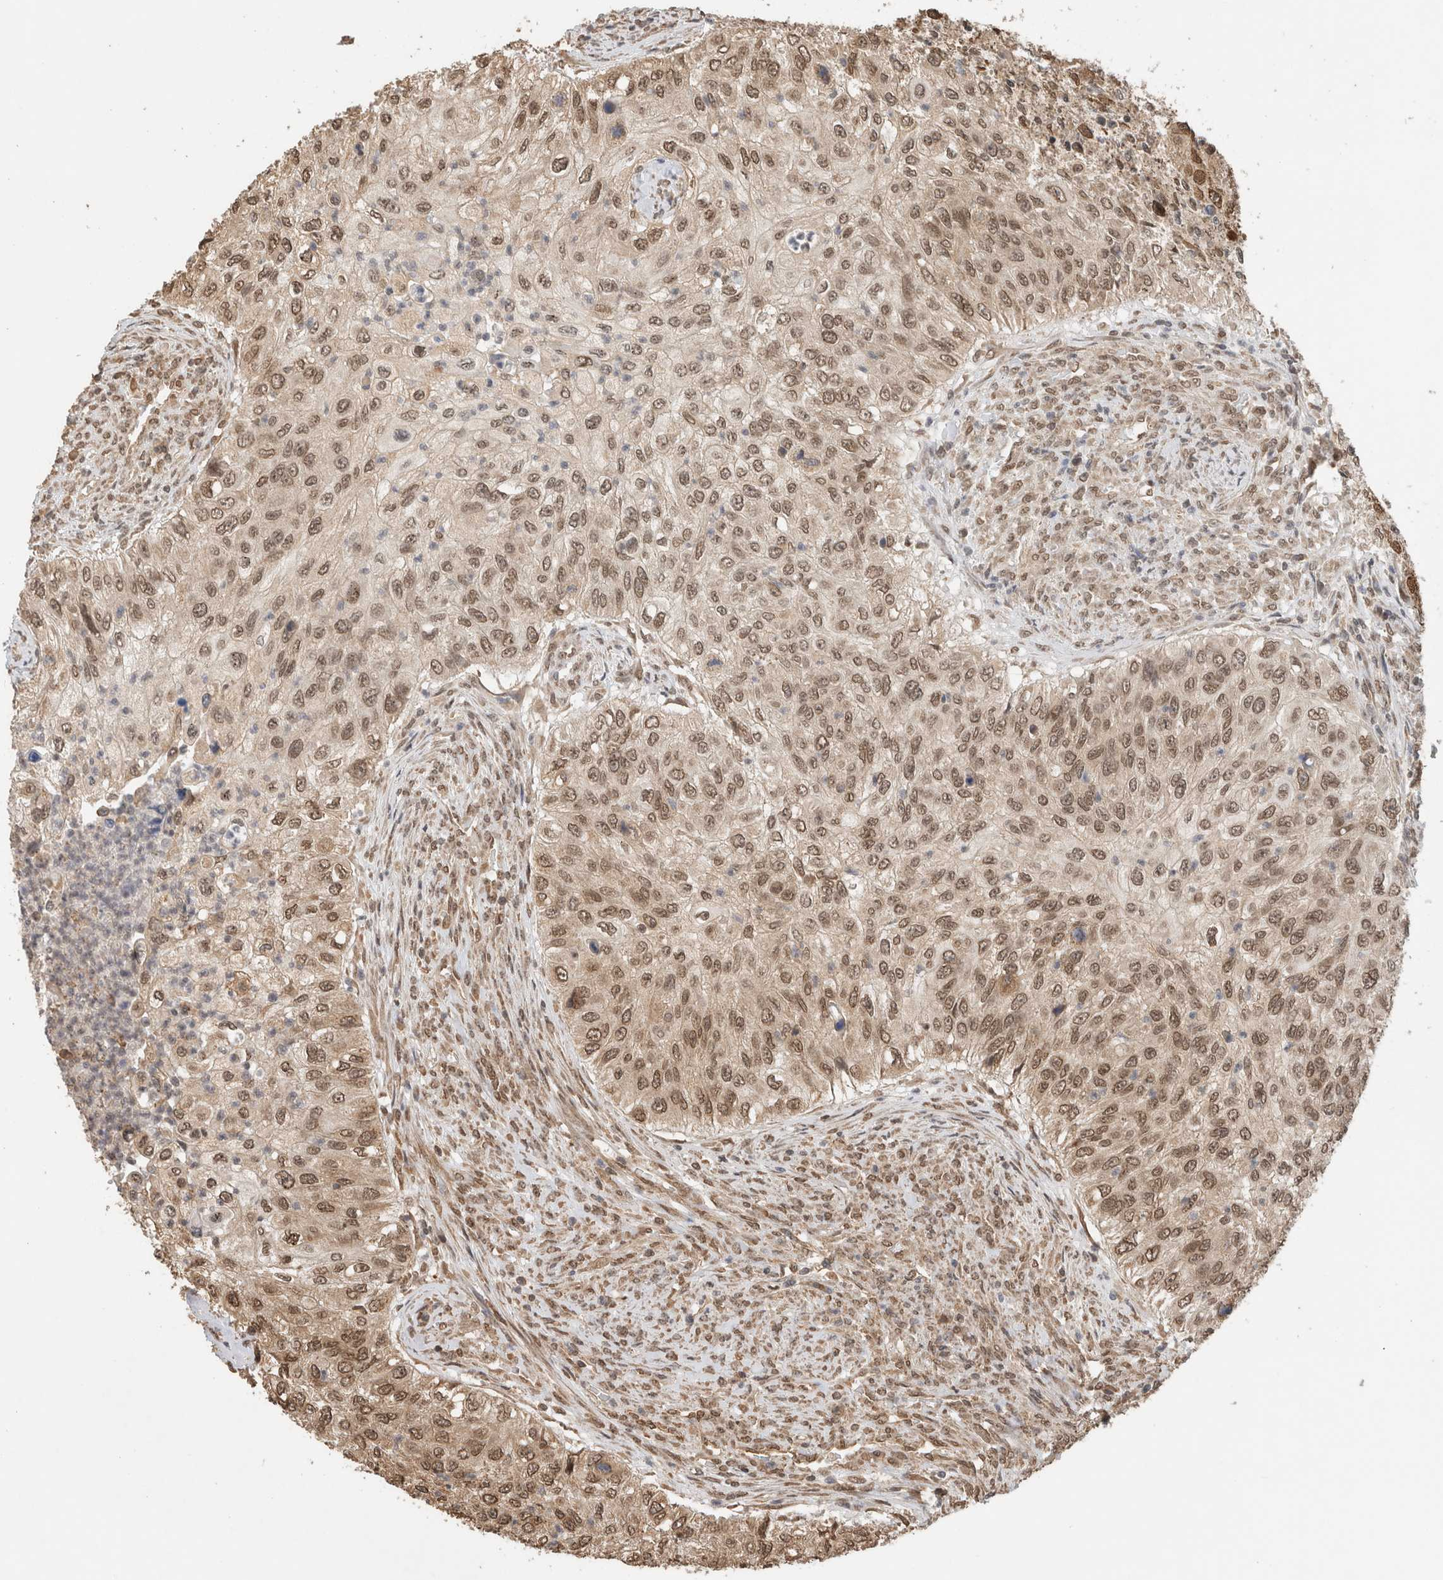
{"staining": {"intensity": "moderate", "quantity": ">75%", "location": "nuclear"}, "tissue": "urothelial cancer", "cell_type": "Tumor cells", "image_type": "cancer", "snomed": [{"axis": "morphology", "description": "Urothelial carcinoma, High grade"}, {"axis": "topography", "description": "Urinary bladder"}], "caption": "Moderate nuclear positivity is identified in about >75% of tumor cells in urothelial cancer.", "gene": "C1orf21", "patient": {"sex": "female", "age": 60}}